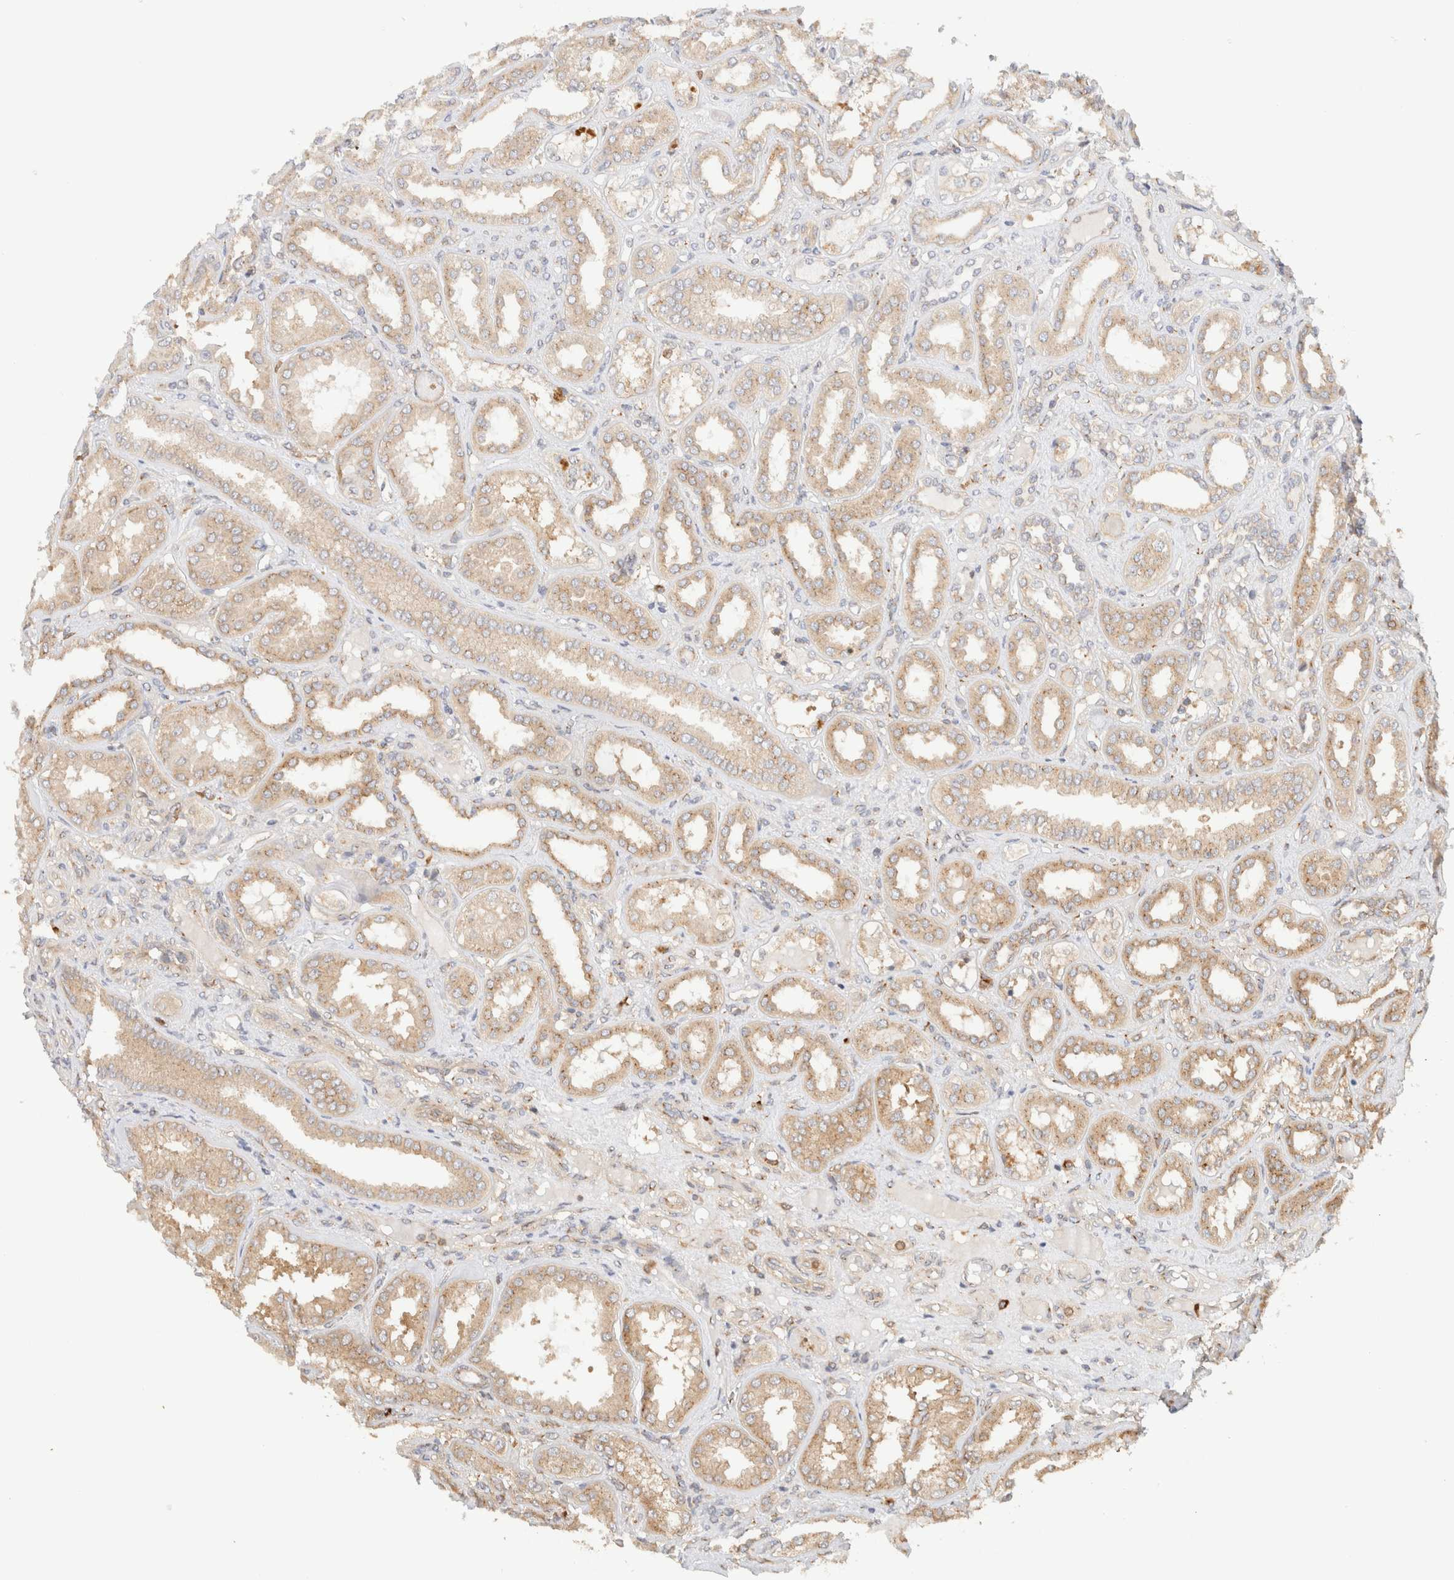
{"staining": {"intensity": "moderate", "quantity": "<25%", "location": "cytoplasmic/membranous"}, "tissue": "kidney", "cell_type": "Cells in glomeruli", "image_type": "normal", "snomed": [{"axis": "morphology", "description": "Normal tissue, NOS"}, {"axis": "topography", "description": "Kidney"}], "caption": "This is an image of IHC staining of unremarkable kidney, which shows moderate expression in the cytoplasmic/membranous of cells in glomeruli.", "gene": "RABEP1", "patient": {"sex": "female", "age": 56}}